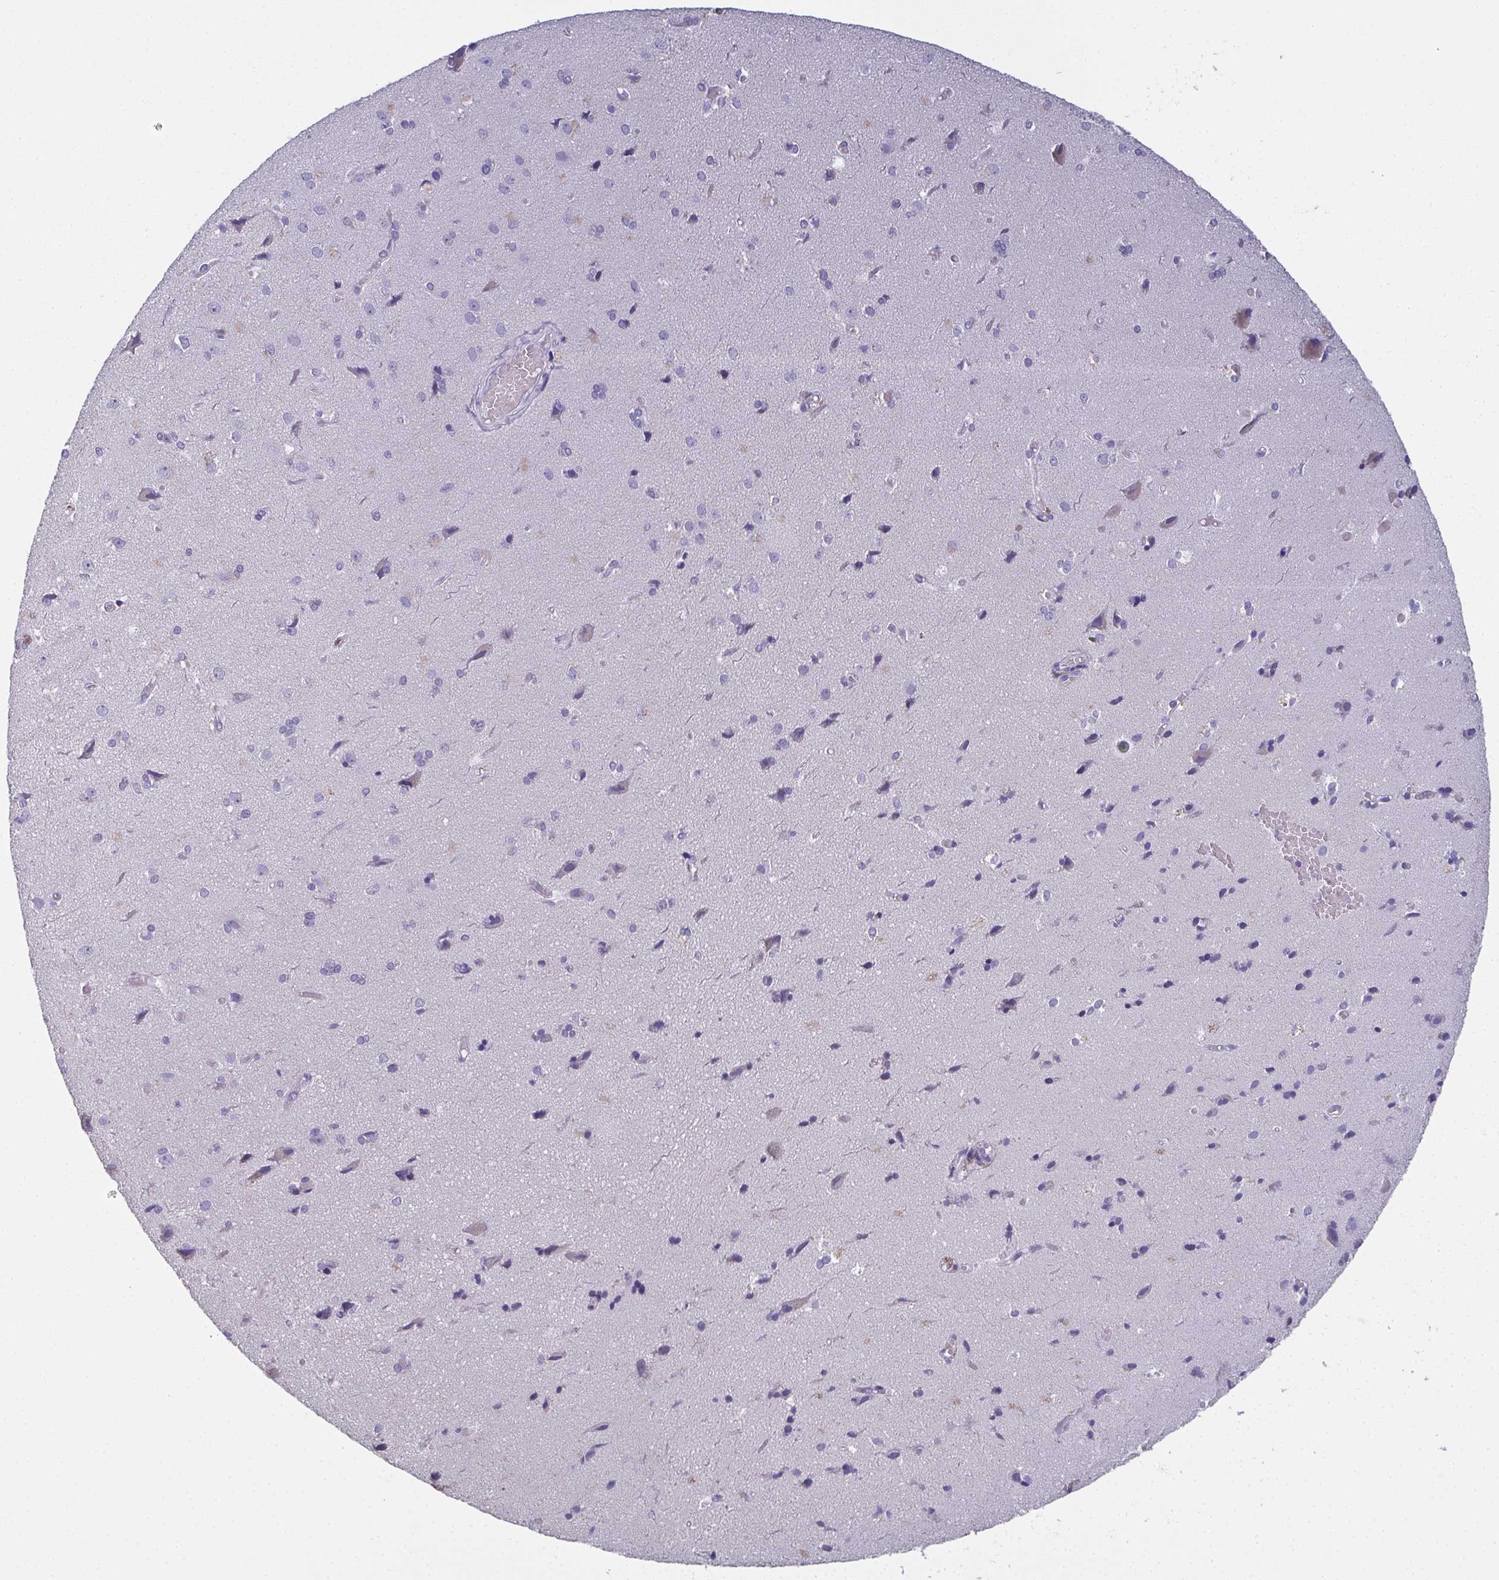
{"staining": {"intensity": "negative", "quantity": "none", "location": "none"}, "tissue": "cerebral cortex", "cell_type": "Endothelial cells", "image_type": "normal", "snomed": [{"axis": "morphology", "description": "Normal tissue, NOS"}, {"axis": "morphology", "description": "Glioma, malignant, High grade"}, {"axis": "topography", "description": "Cerebral cortex"}], "caption": "This is a image of IHC staining of unremarkable cerebral cortex, which shows no expression in endothelial cells. Brightfield microscopy of IHC stained with DAB (brown) and hematoxylin (blue), captured at high magnification.", "gene": "SLC36A2", "patient": {"sex": "male", "age": 71}}